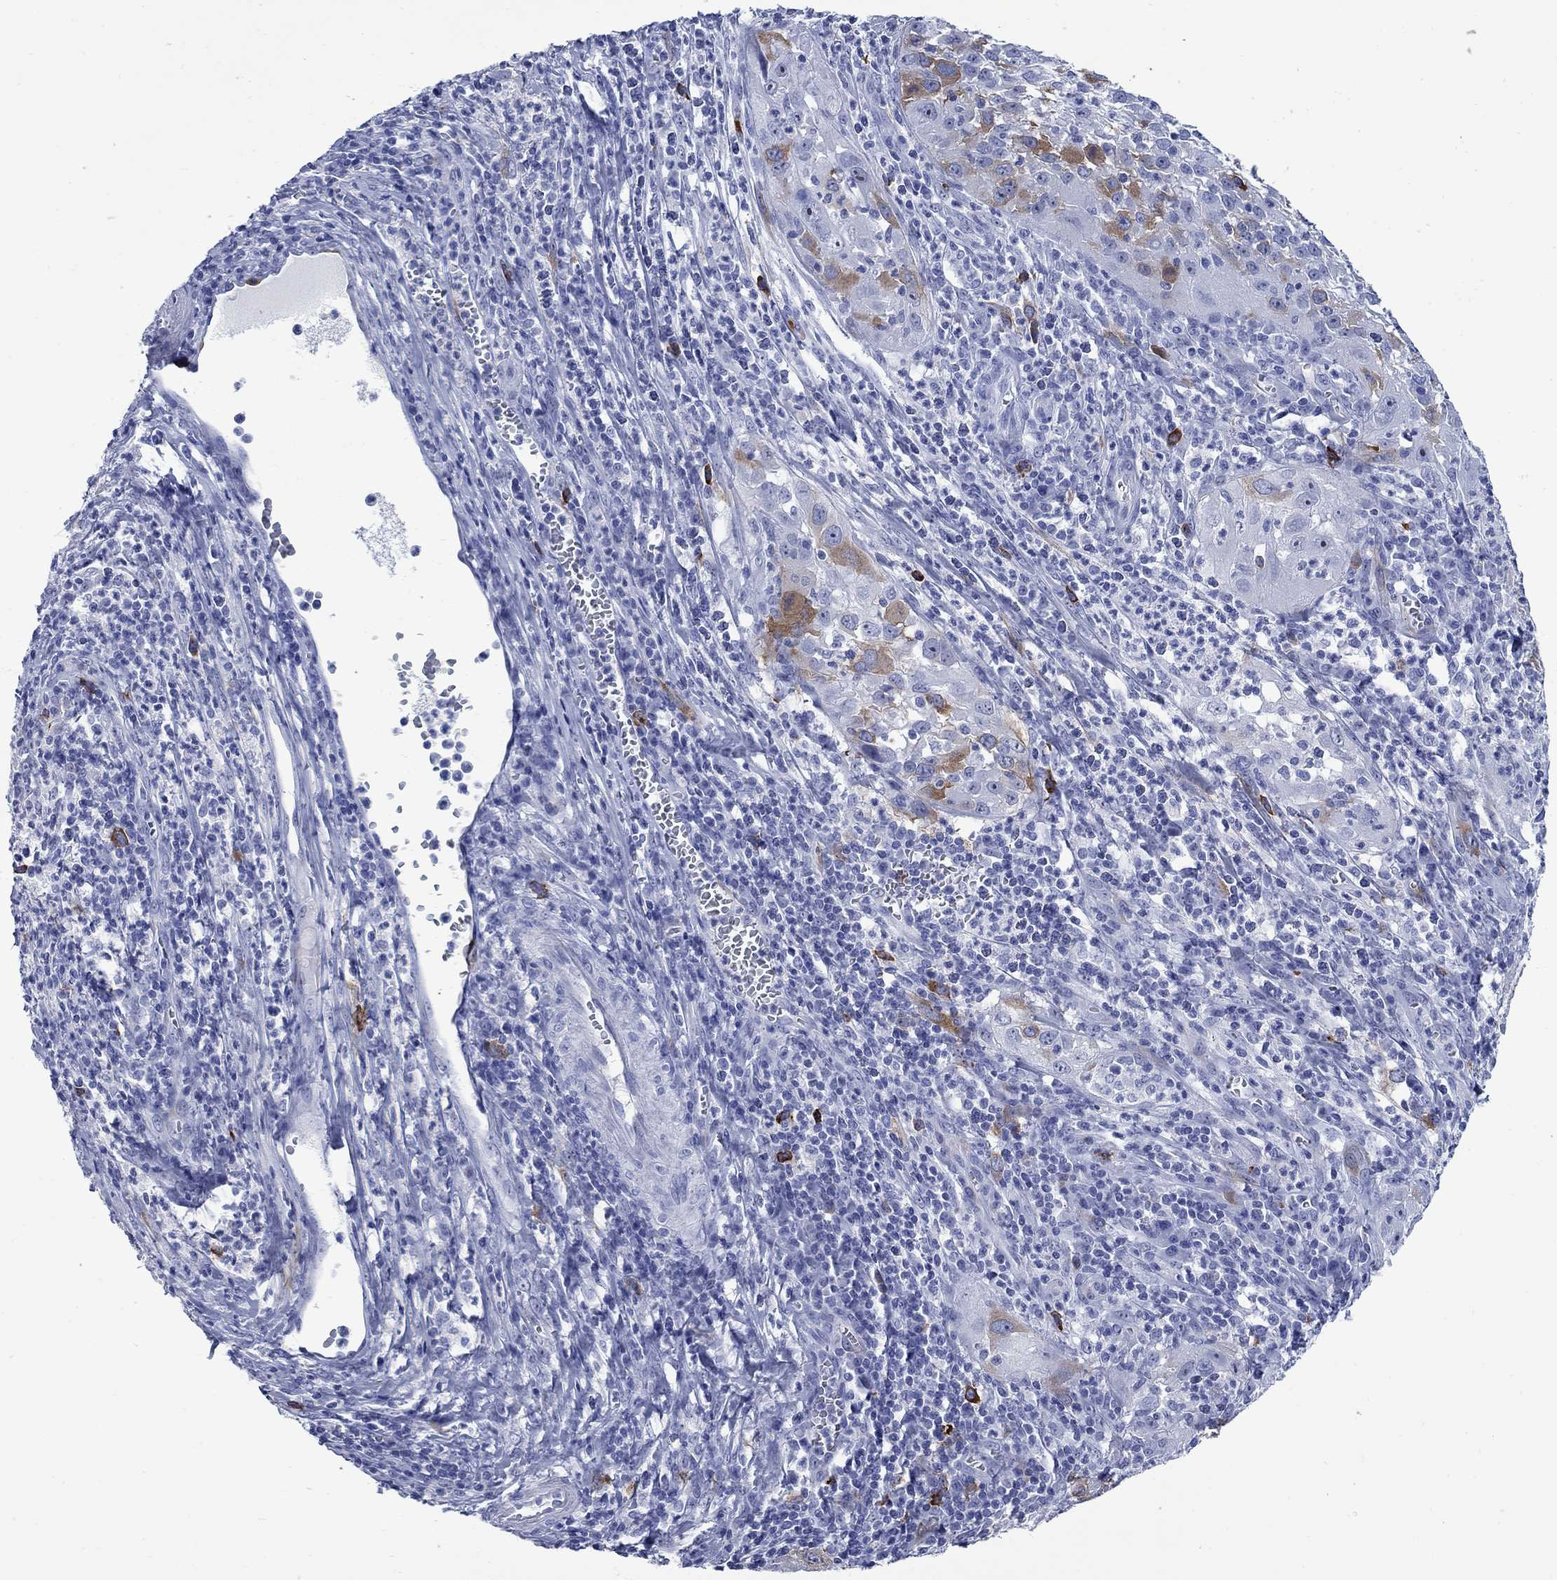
{"staining": {"intensity": "moderate", "quantity": "<25%", "location": "cytoplasmic/membranous"}, "tissue": "cervical cancer", "cell_type": "Tumor cells", "image_type": "cancer", "snomed": [{"axis": "morphology", "description": "Squamous cell carcinoma, NOS"}, {"axis": "topography", "description": "Cervix"}], "caption": "Human cervical squamous cell carcinoma stained with a brown dye reveals moderate cytoplasmic/membranous positive positivity in about <25% of tumor cells.", "gene": "TACC3", "patient": {"sex": "female", "age": 32}}